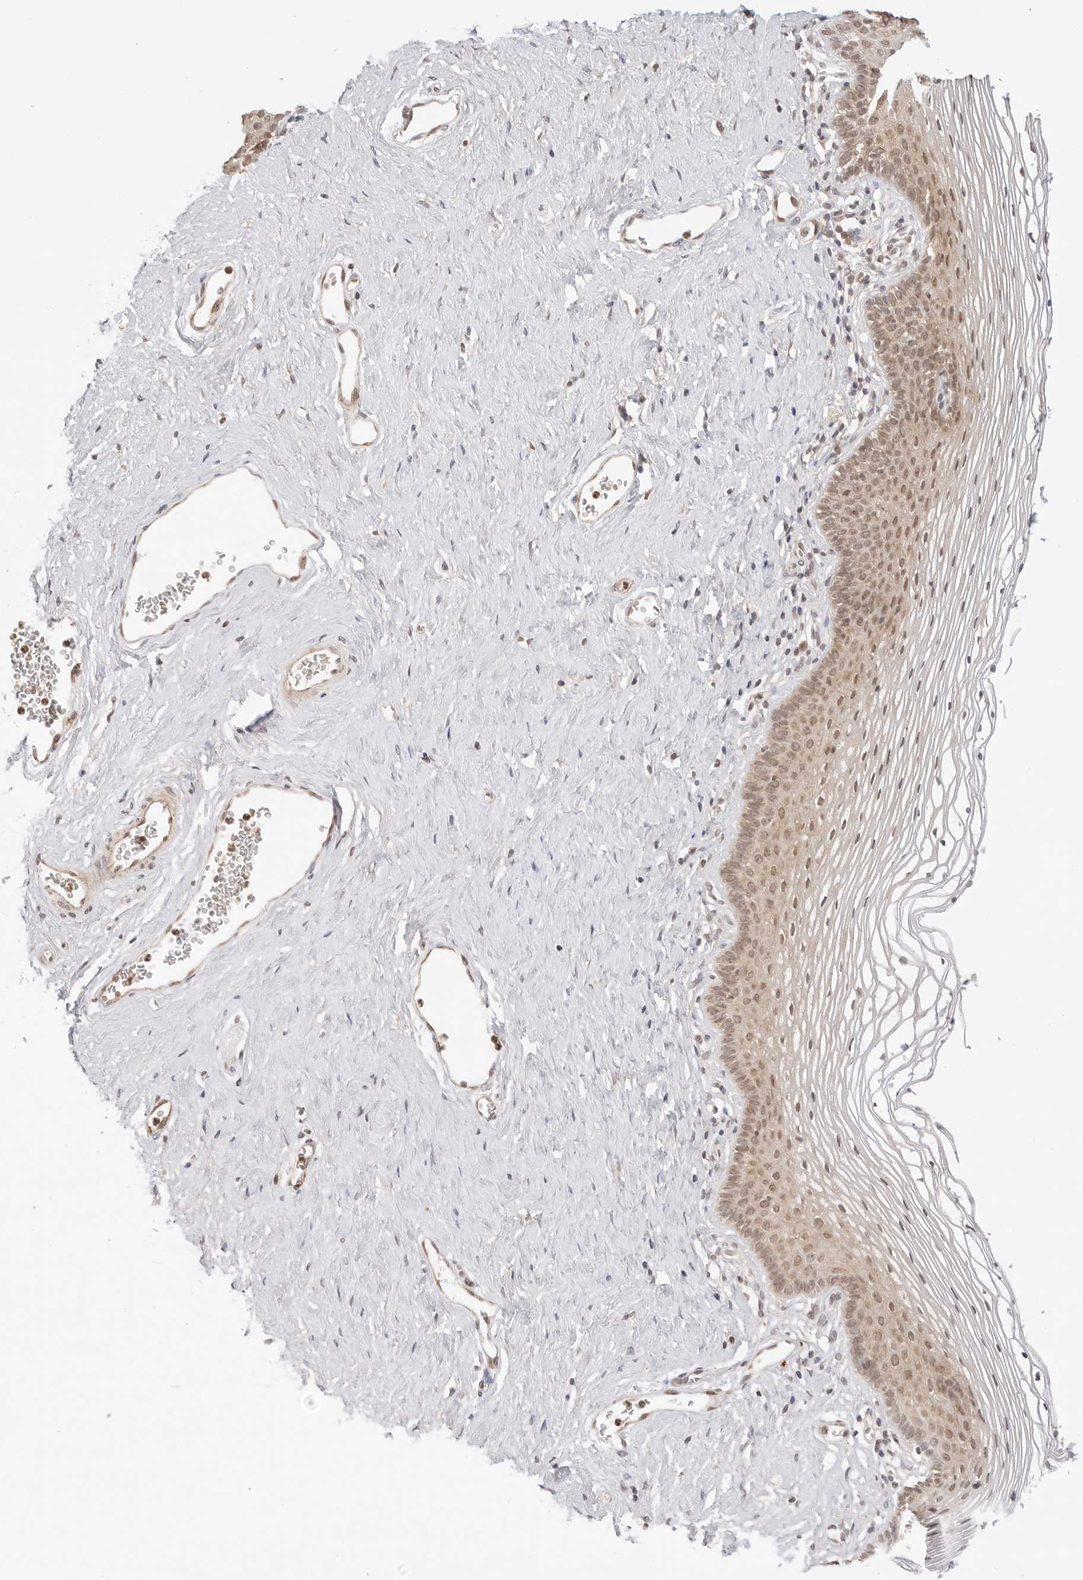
{"staining": {"intensity": "moderate", "quantity": ">75%", "location": "cytoplasmic/membranous,nuclear"}, "tissue": "vagina", "cell_type": "Squamous epithelial cells", "image_type": "normal", "snomed": [{"axis": "morphology", "description": "Normal tissue, NOS"}, {"axis": "topography", "description": "Vagina"}], "caption": "This is an image of IHC staining of unremarkable vagina, which shows moderate expression in the cytoplasmic/membranous,nuclear of squamous epithelial cells.", "gene": "GPR34", "patient": {"sex": "female", "age": 32}}